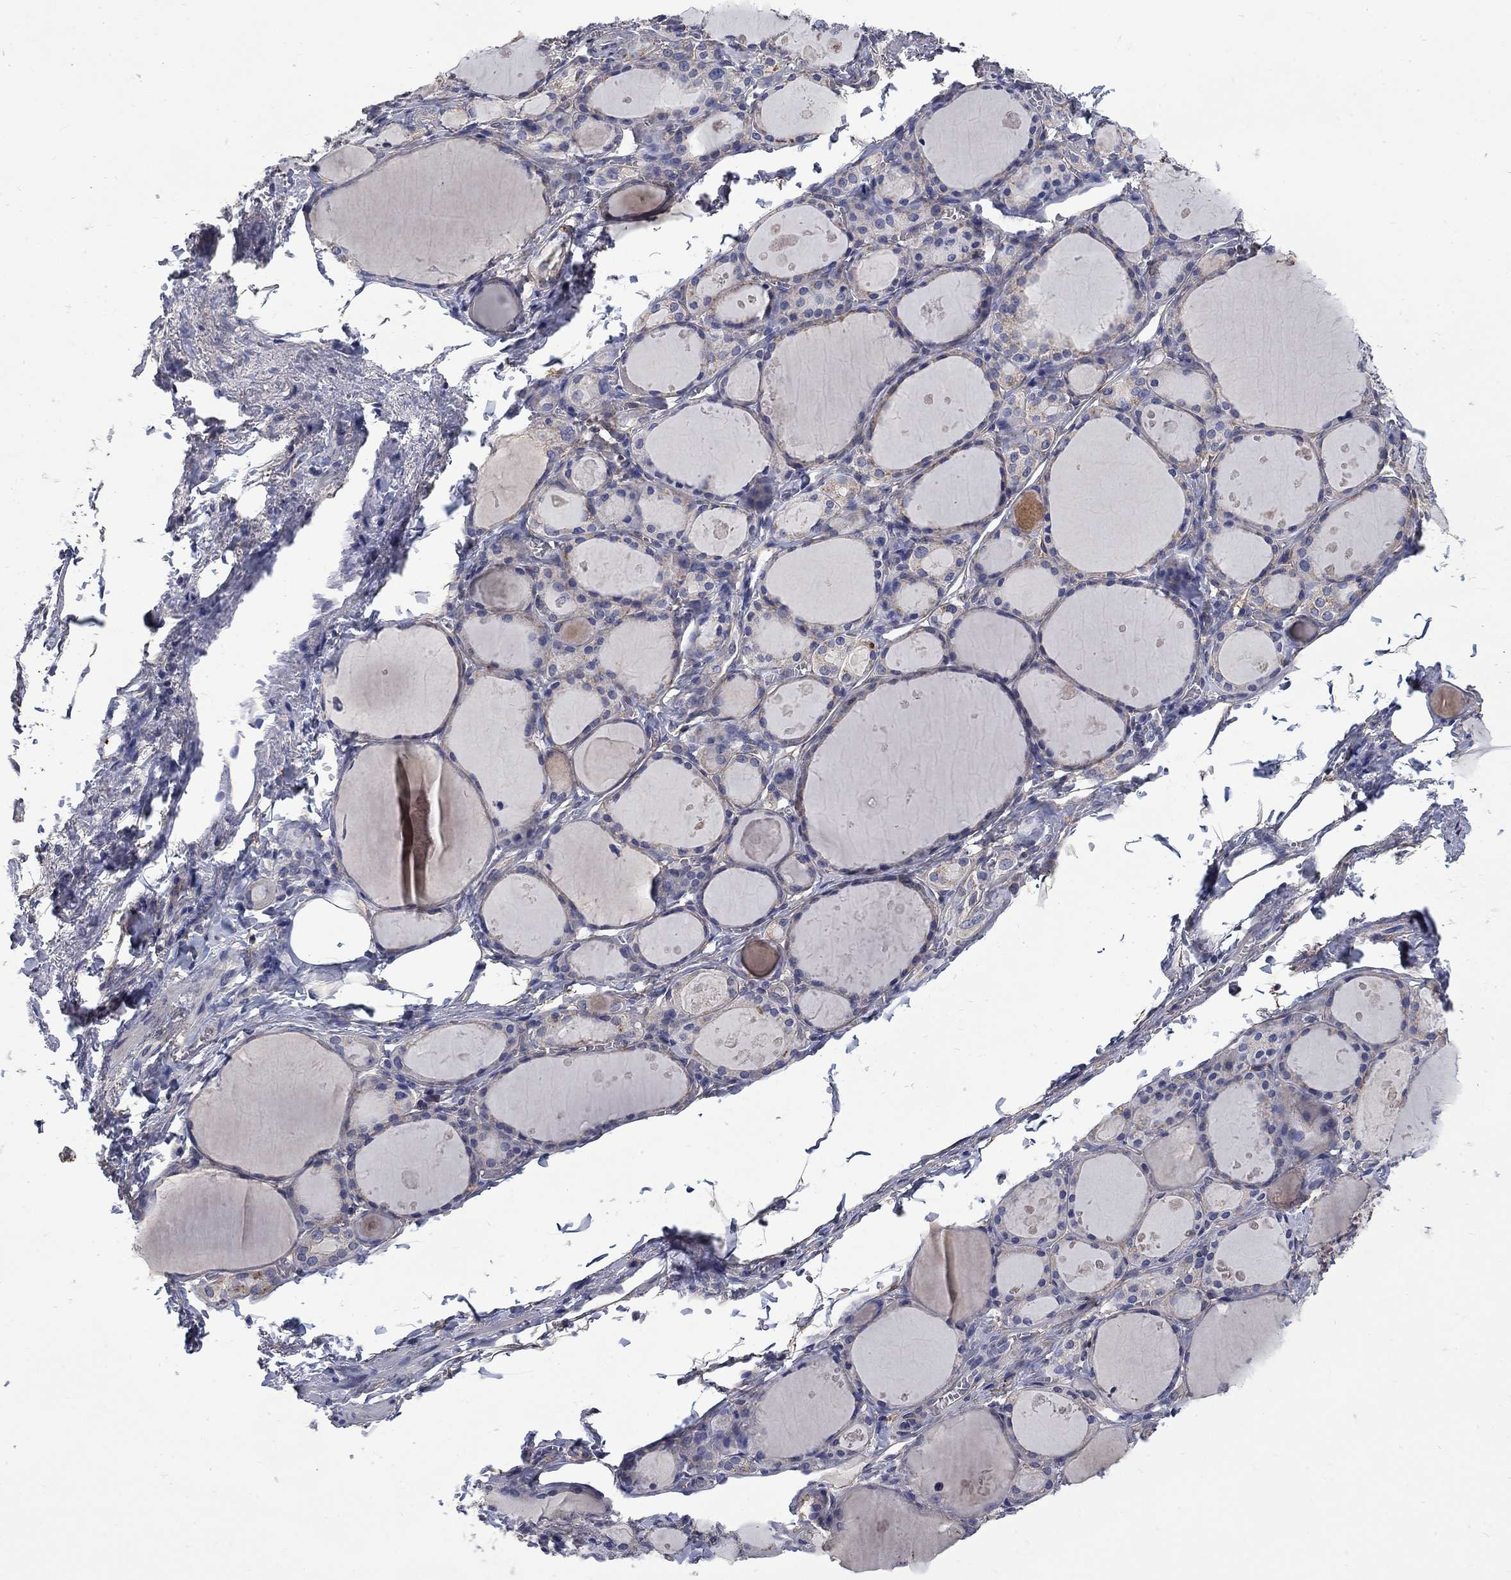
{"staining": {"intensity": "weak", "quantity": "25%-75%", "location": "cytoplasmic/membranous"}, "tissue": "thyroid gland", "cell_type": "Glandular cells", "image_type": "normal", "snomed": [{"axis": "morphology", "description": "Normal tissue, NOS"}, {"axis": "topography", "description": "Thyroid gland"}], "caption": "The immunohistochemical stain highlights weak cytoplasmic/membranous staining in glandular cells of normal thyroid gland.", "gene": "HSPA12A", "patient": {"sex": "male", "age": 68}}